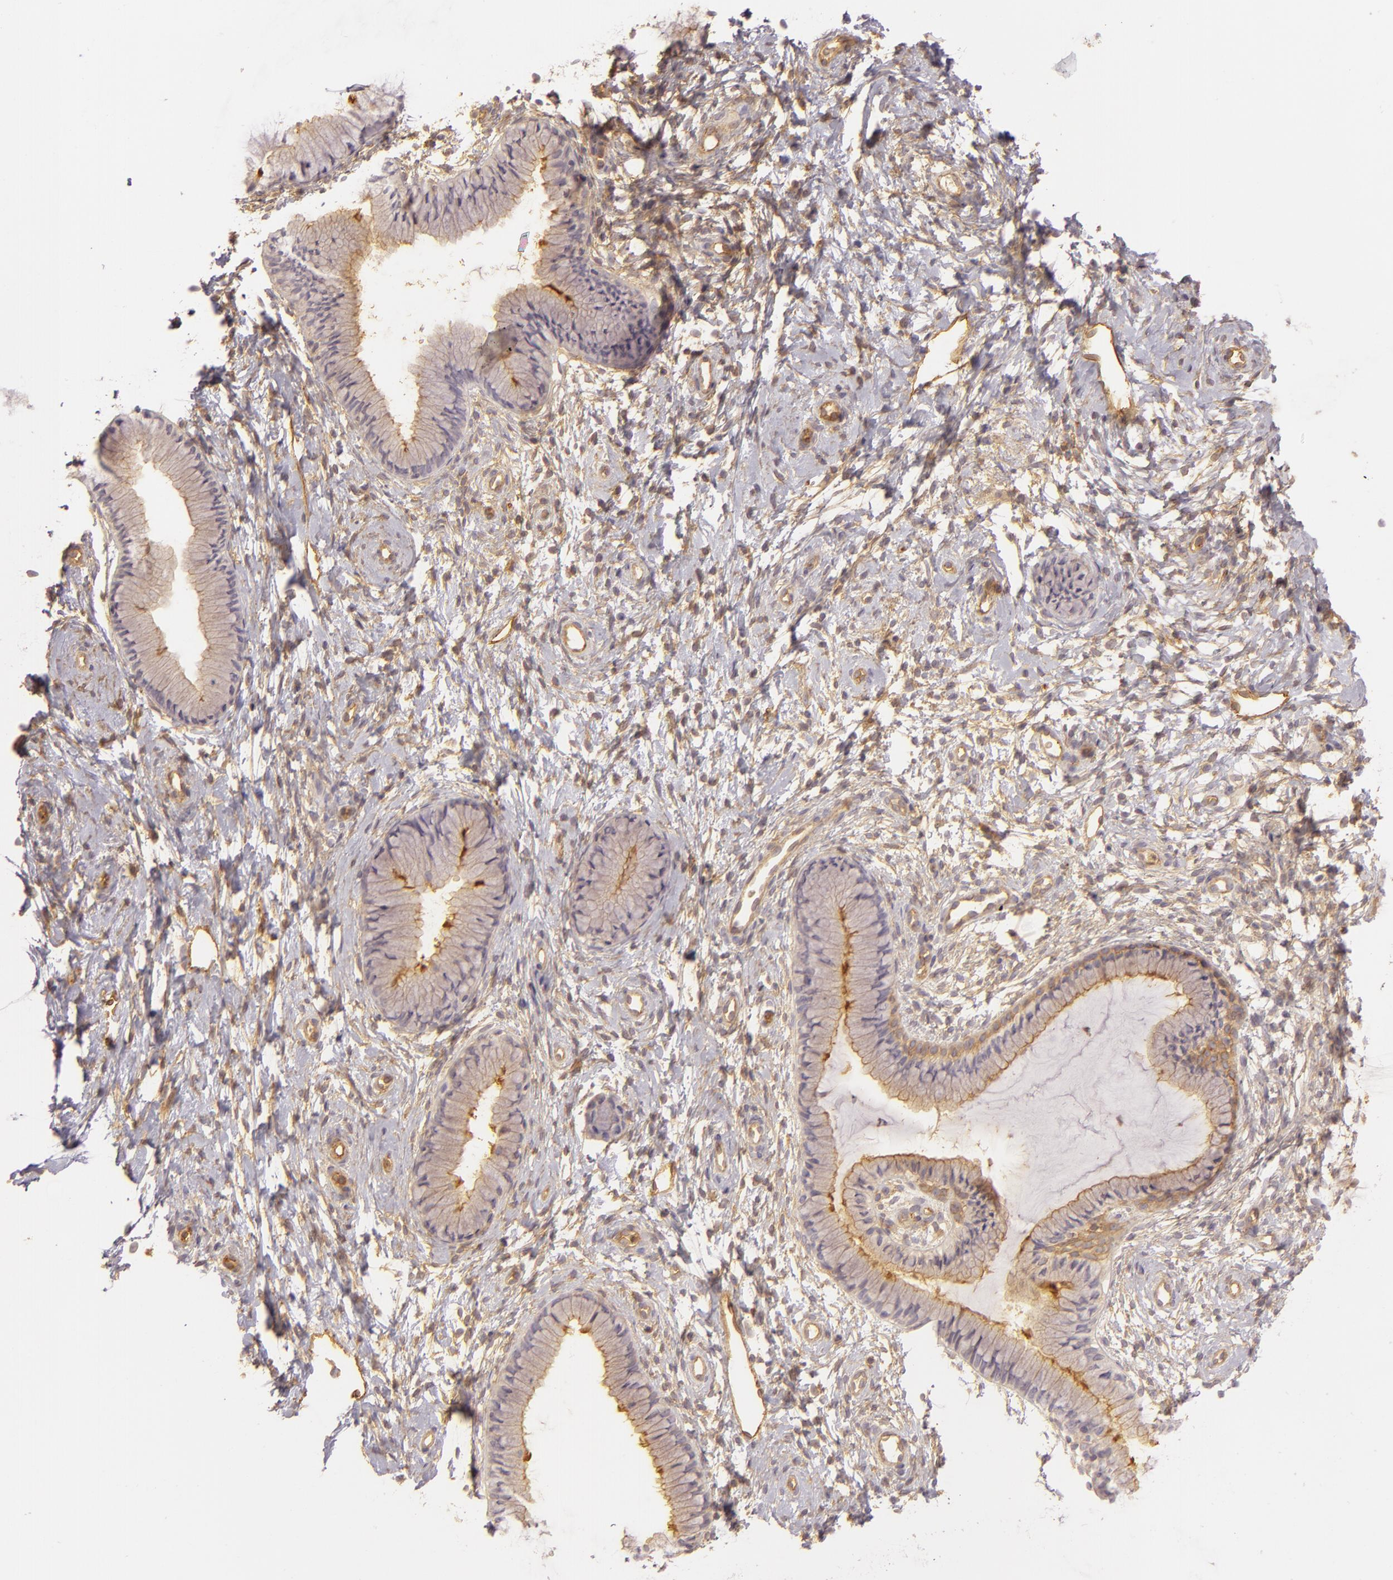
{"staining": {"intensity": "moderate", "quantity": ">75%", "location": "cytoplasmic/membranous"}, "tissue": "cervix", "cell_type": "Glandular cells", "image_type": "normal", "snomed": [{"axis": "morphology", "description": "Normal tissue, NOS"}, {"axis": "topography", "description": "Cervix"}], "caption": "Protein expression analysis of normal cervix demonstrates moderate cytoplasmic/membranous positivity in approximately >75% of glandular cells.", "gene": "CD59", "patient": {"sex": "female", "age": 46}}